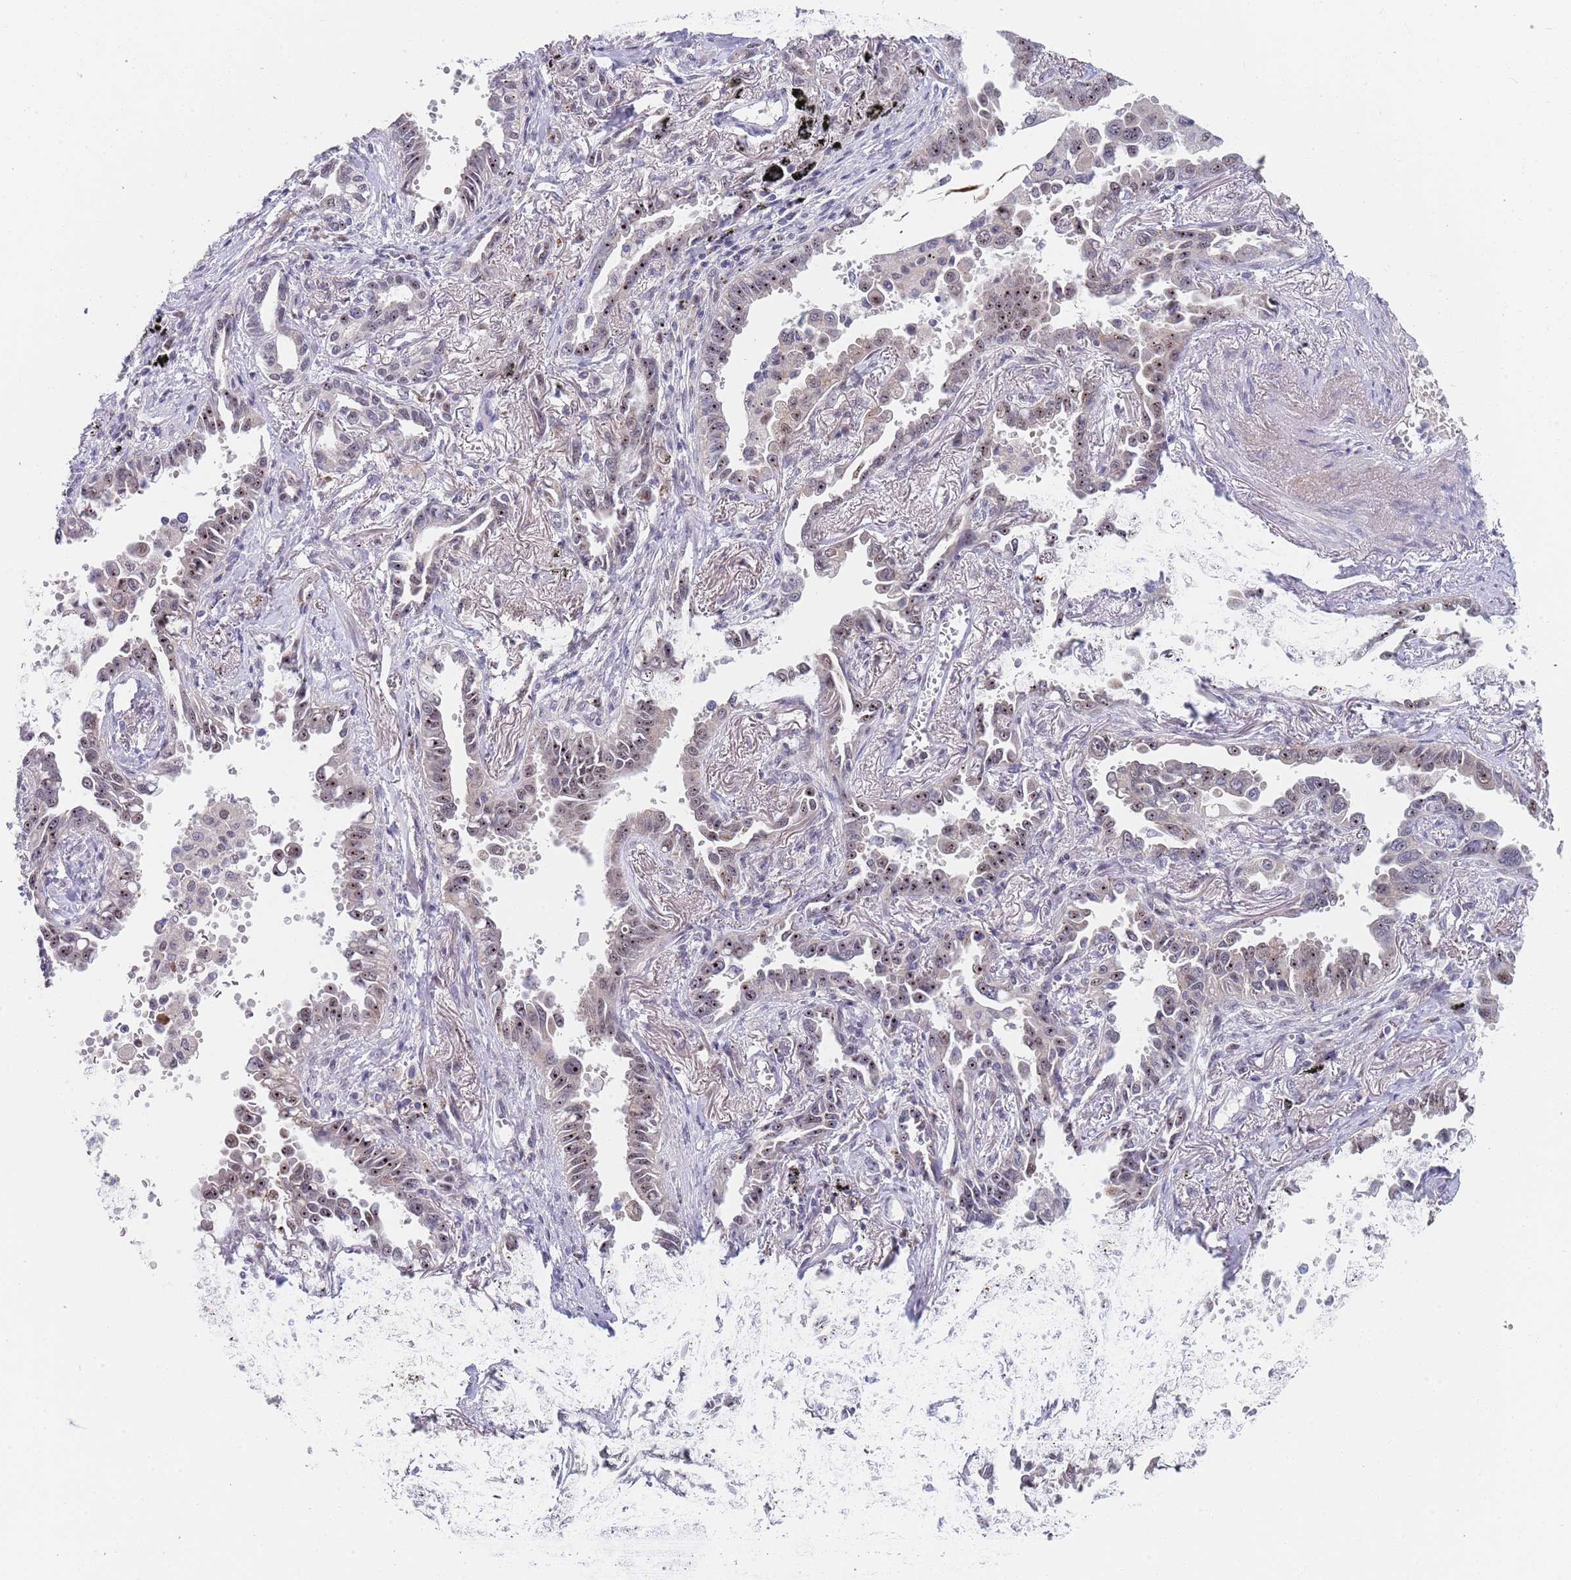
{"staining": {"intensity": "moderate", "quantity": "25%-75%", "location": "nuclear"}, "tissue": "lung cancer", "cell_type": "Tumor cells", "image_type": "cancer", "snomed": [{"axis": "morphology", "description": "Adenocarcinoma, NOS"}, {"axis": "topography", "description": "Lung"}], "caption": "This is a photomicrograph of immunohistochemistry (IHC) staining of adenocarcinoma (lung), which shows moderate staining in the nuclear of tumor cells.", "gene": "PLCL2", "patient": {"sex": "male", "age": 67}}